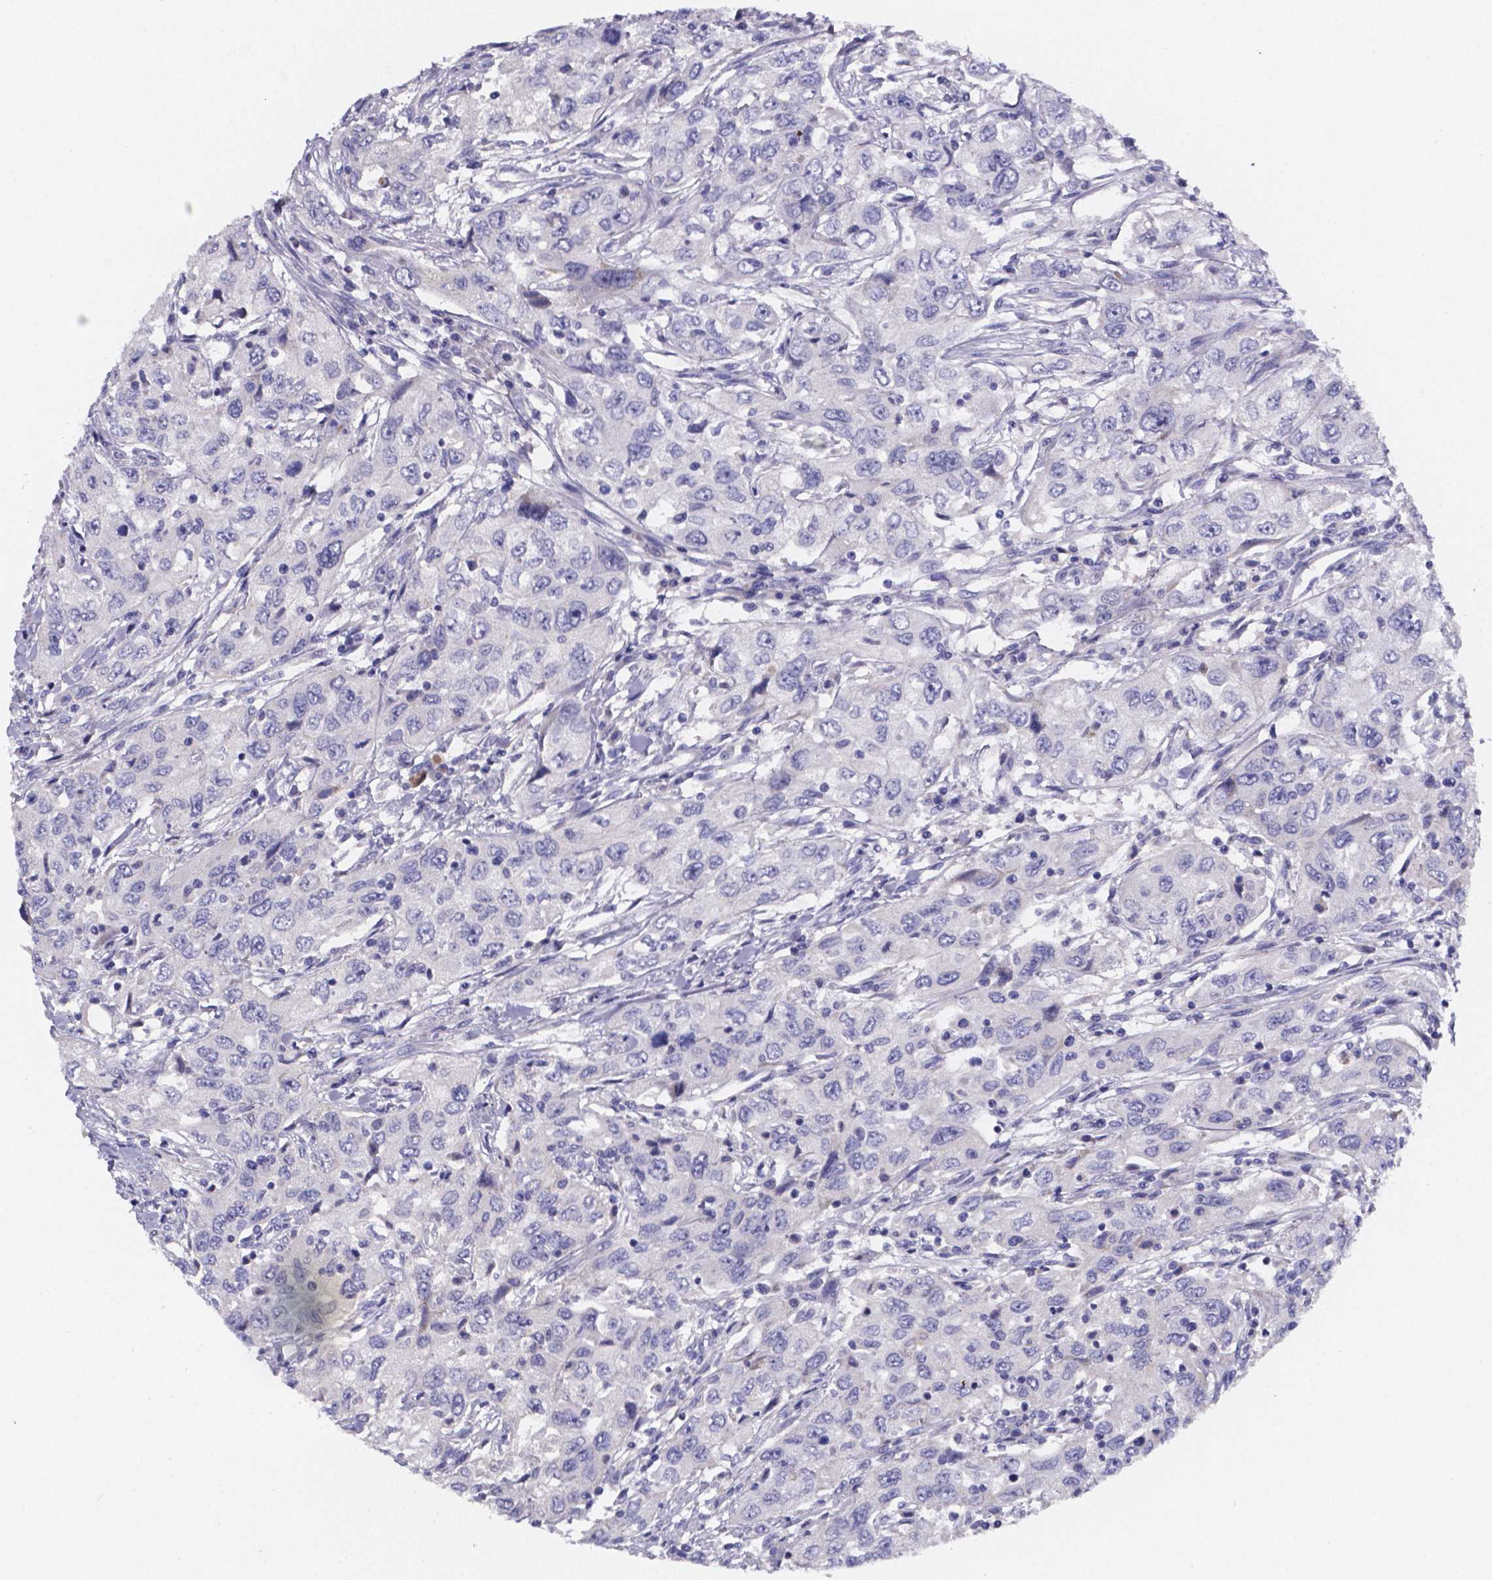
{"staining": {"intensity": "negative", "quantity": "none", "location": "none"}, "tissue": "urothelial cancer", "cell_type": "Tumor cells", "image_type": "cancer", "snomed": [{"axis": "morphology", "description": "Urothelial carcinoma, High grade"}, {"axis": "topography", "description": "Urinary bladder"}], "caption": "Immunohistochemistry histopathology image of neoplastic tissue: human urothelial cancer stained with DAB (3,3'-diaminobenzidine) demonstrates no significant protein staining in tumor cells. (IHC, brightfield microscopy, high magnification).", "gene": "PAH", "patient": {"sex": "male", "age": 76}}